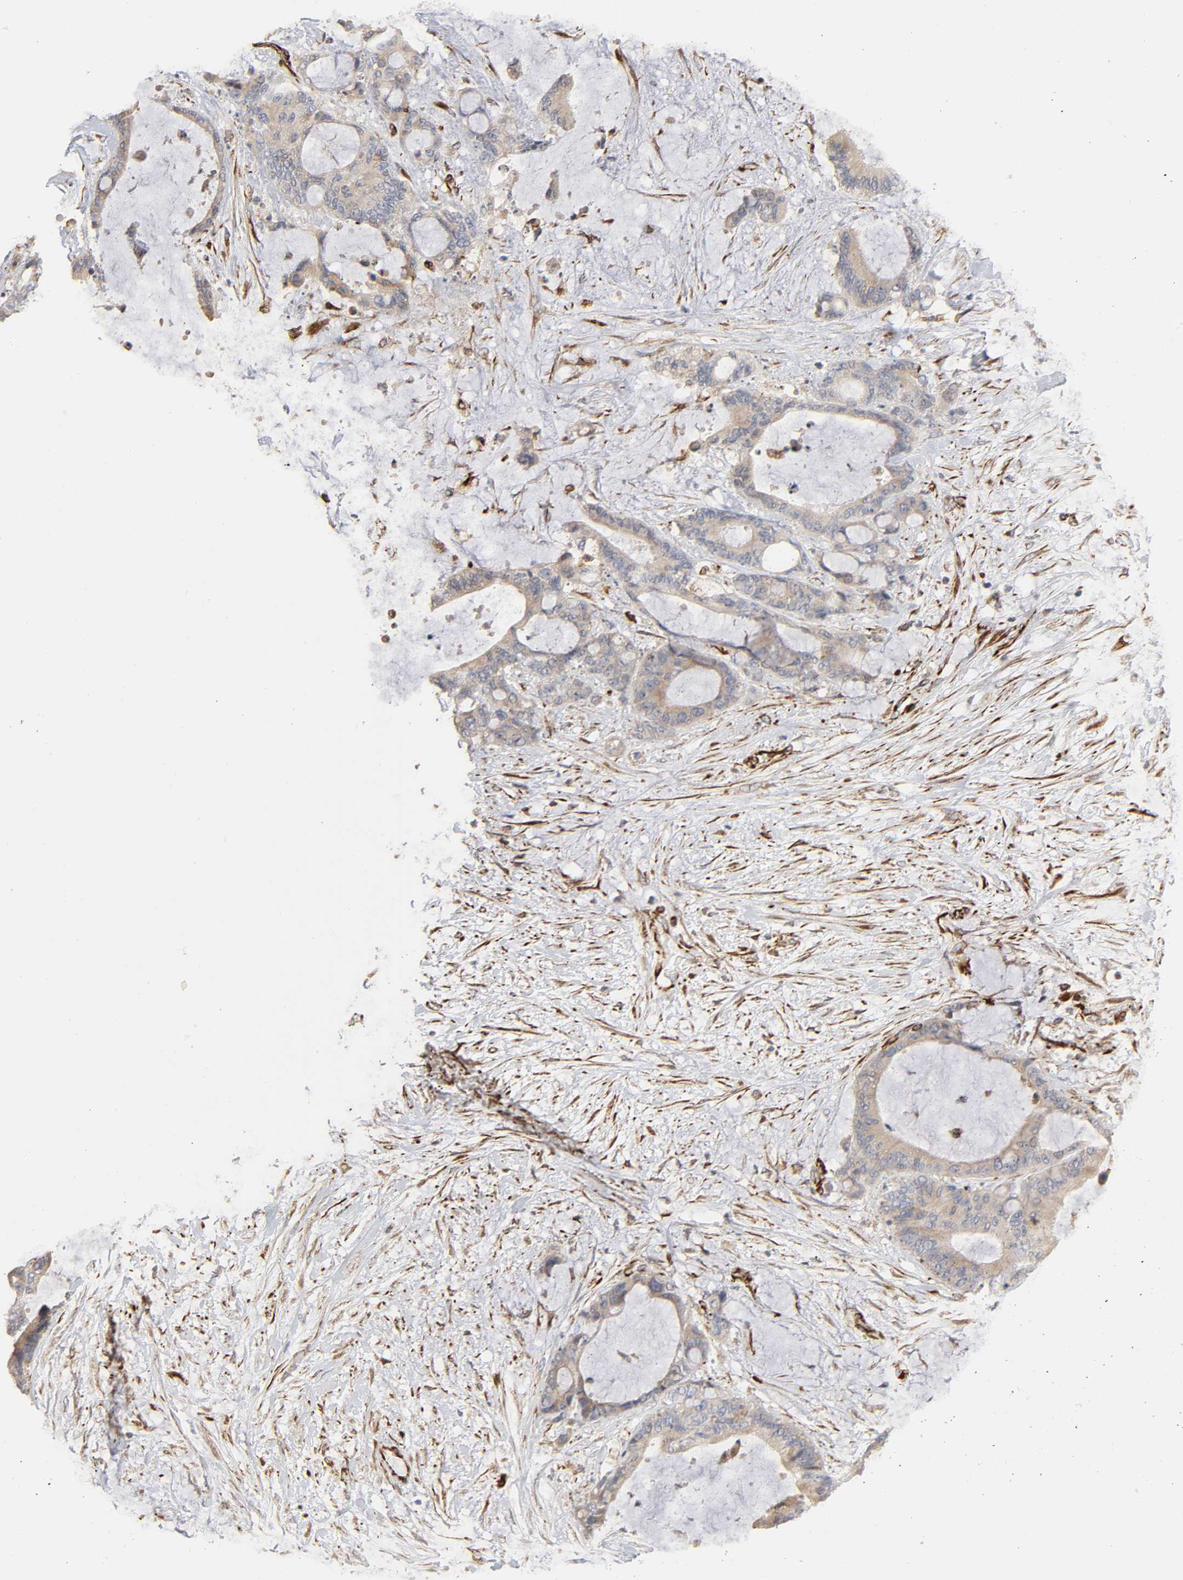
{"staining": {"intensity": "moderate", "quantity": ">75%", "location": "cytoplasmic/membranous"}, "tissue": "liver cancer", "cell_type": "Tumor cells", "image_type": "cancer", "snomed": [{"axis": "morphology", "description": "Cholangiocarcinoma"}, {"axis": "topography", "description": "Liver"}], "caption": "An image showing moderate cytoplasmic/membranous staining in approximately >75% of tumor cells in cholangiocarcinoma (liver), as visualized by brown immunohistochemical staining.", "gene": "FAM118A", "patient": {"sex": "female", "age": 73}}